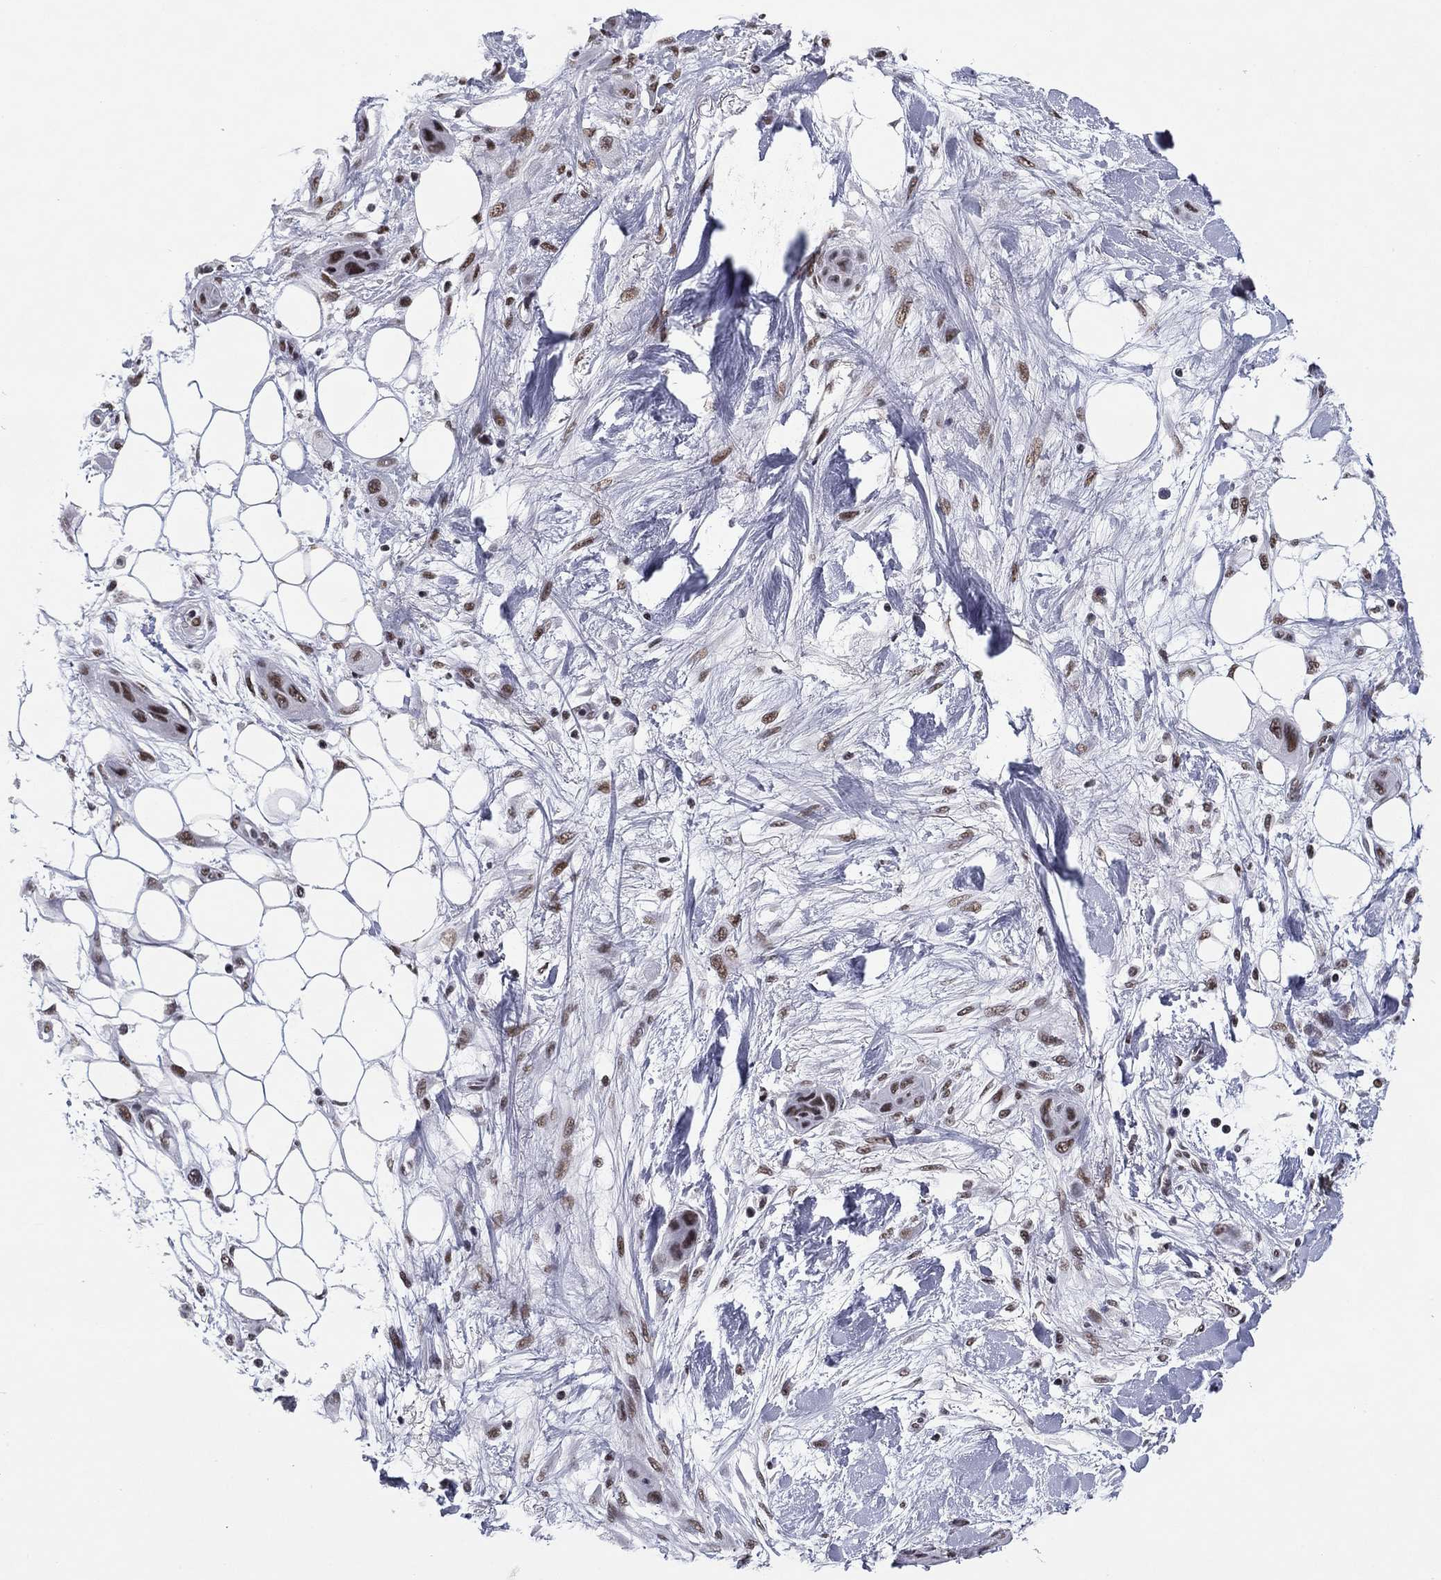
{"staining": {"intensity": "moderate", "quantity": "25%-75%", "location": "nuclear"}, "tissue": "skin cancer", "cell_type": "Tumor cells", "image_type": "cancer", "snomed": [{"axis": "morphology", "description": "Squamous cell carcinoma, NOS"}, {"axis": "topography", "description": "Skin"}], "caption": "Skin cancer stained with IHC exhibits moderate nuclear expression in approximately 25%-75% of tumor cells.", "gene": "ETV5", "patient": {"sex": "male", "age": 79}}